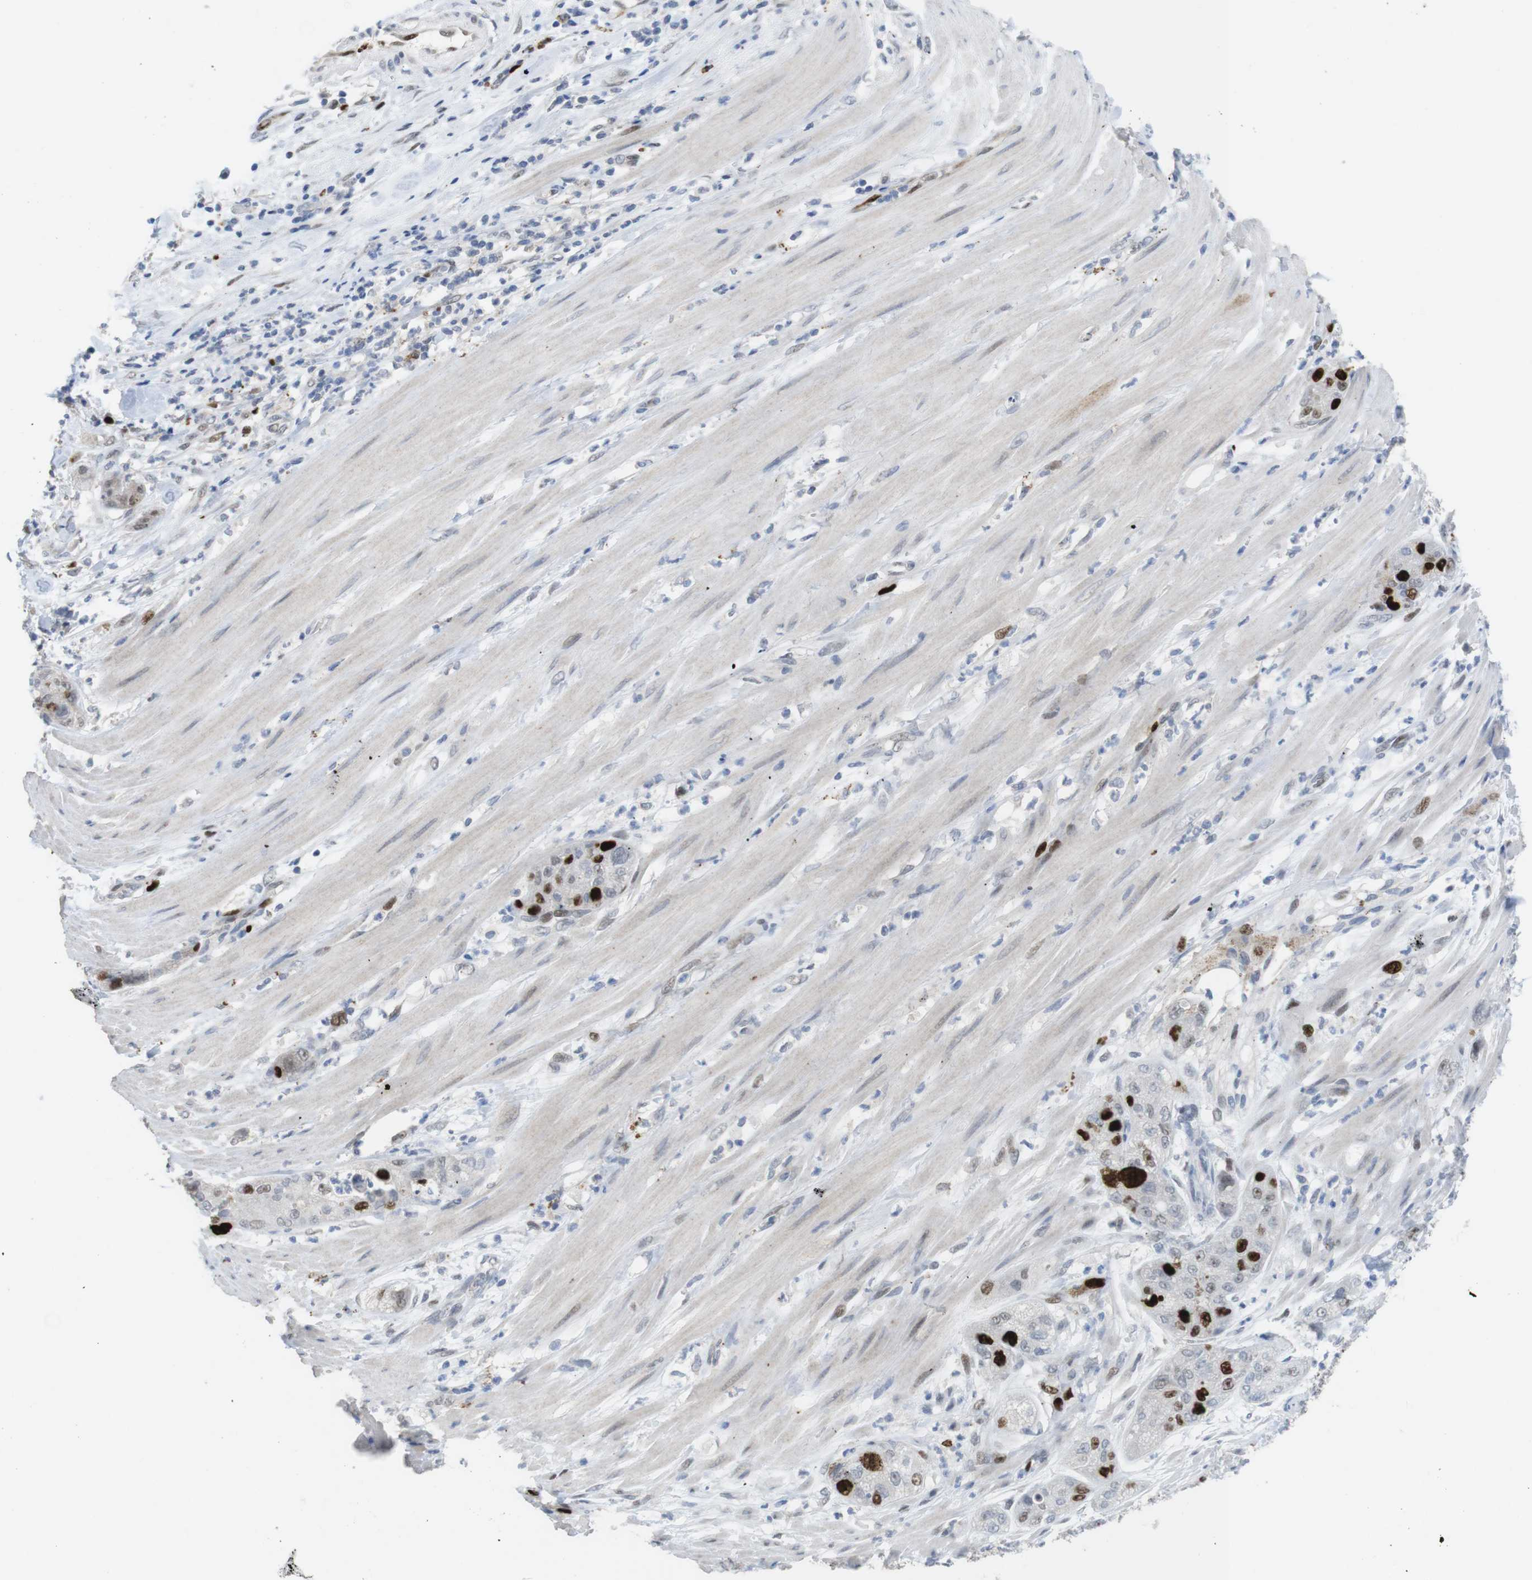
{"staining": {"intensity": "strong", "quantity": "<25%", "location": "nuclear"}, "tissue": "pancreatic cancer", "cell_type": "Tumor cells", "image_type": "cancer", "snomed": [{"axis": "morphology", "description": "Adenocarcinoma, NOS"}, {"axis": "topography", "description": "Pancreas"}], "caption": "A histopathology image showing strong nuclear positivity in about <25% of tumor cells in pancreatic cancer (adenocarcinoma), as visualized by brown immunohistochemical staining.", "gene": "KPNA2", "patient": {"sex": "female", "age": 78}}